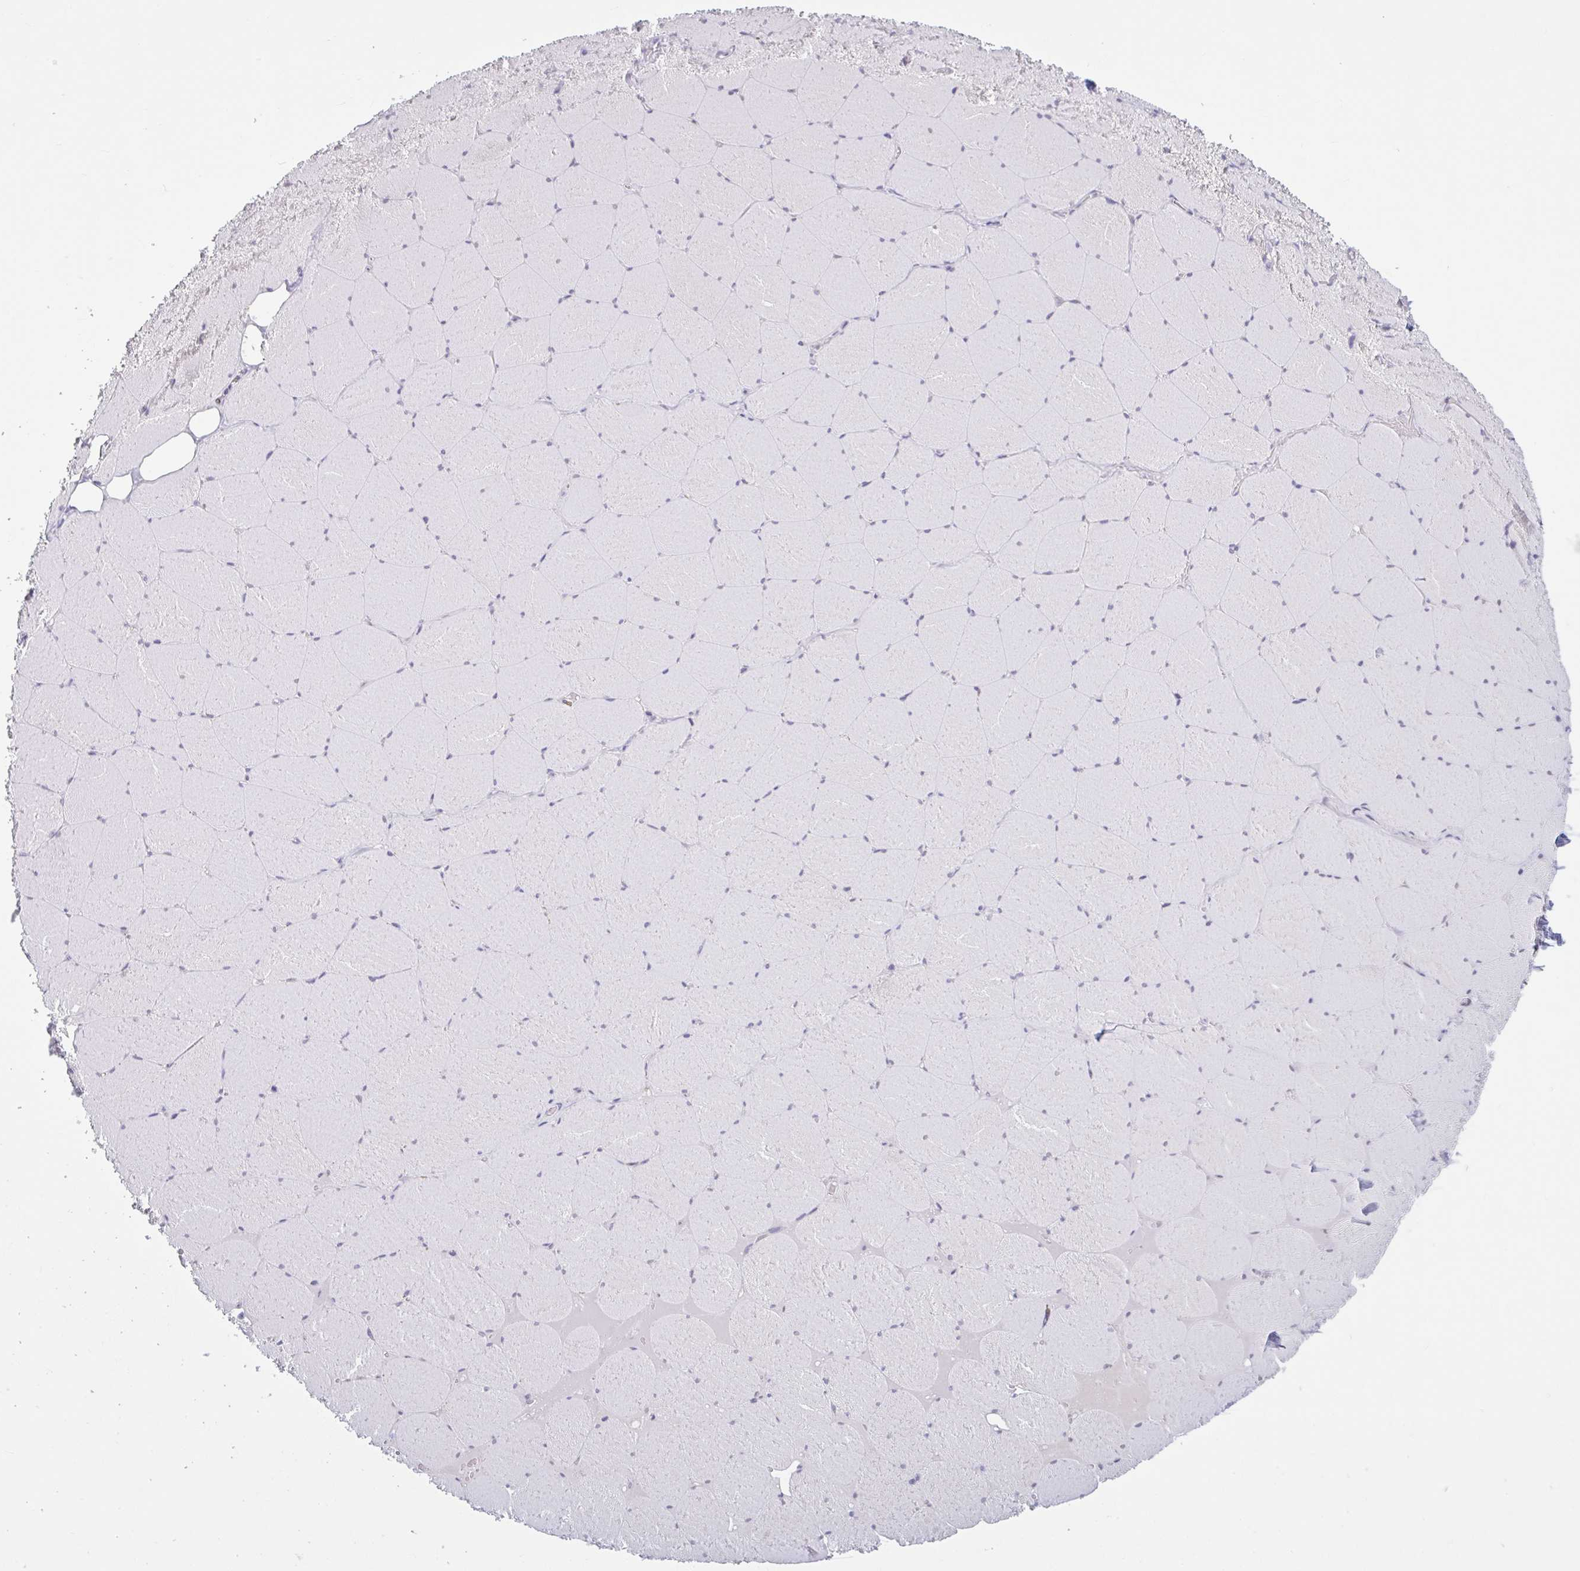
{"staining": {"intensity": "negative", "quantity": "none", "location": "none"}, "tissue": "skeletal muscle", "cell_type": "Myocytes", "image_type": "normal", "snomed": [{"axis": "morphology", "description": "Normal tissue, NOS"}, {"axis": "topography", "description": "Skeletal muscle"}, {"axis": "topography", "description": "Head-Neck"}], "caption": "Immunohistochemical staining of normal skeletal muscle exhibits no significant expression in myocytes.", "gene": "CDH19", "patient": {"sex": "male", "age": 66}}